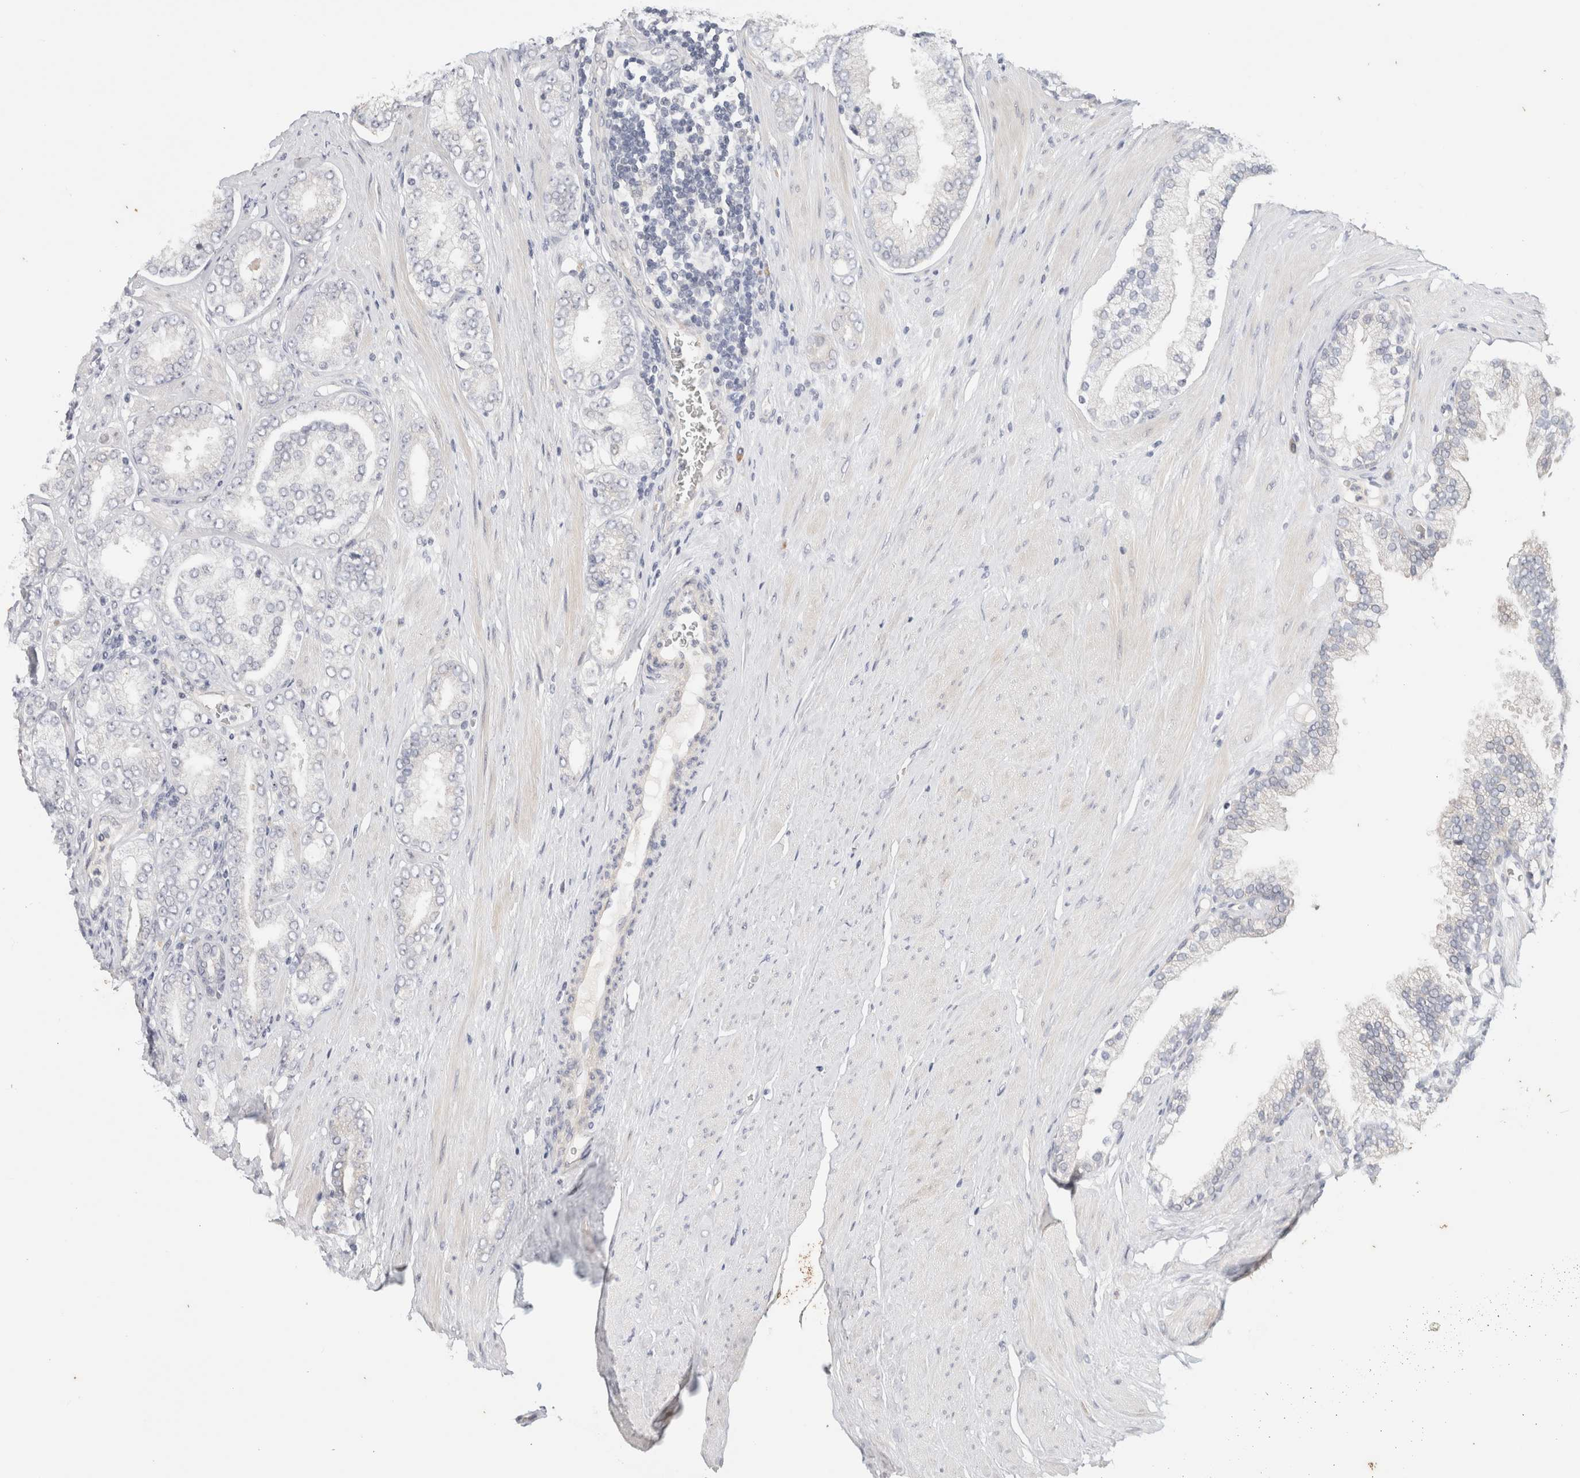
{"staining": {"intensity": "negative", "quantity": "none", "location": "none"}, "tissue": "prostate cancer", "cell_type": "Tumor cells", "image_type": "cancer", "snomed": [{"axis": "morphology", "description": "Adenocarcinoma, Low grade"}, {"axis": "topography", "description": "Prostate"}], "caption": "This is a image of IHC staining of prostate cancer, which shows no positivity in tumor cells. (Brightfield microscopy of DAB (3,3'-diaminobenzidine) IHC at high magnification).", "gene": "SPRTN", "patient": {"sex": "male", "age": 62}}